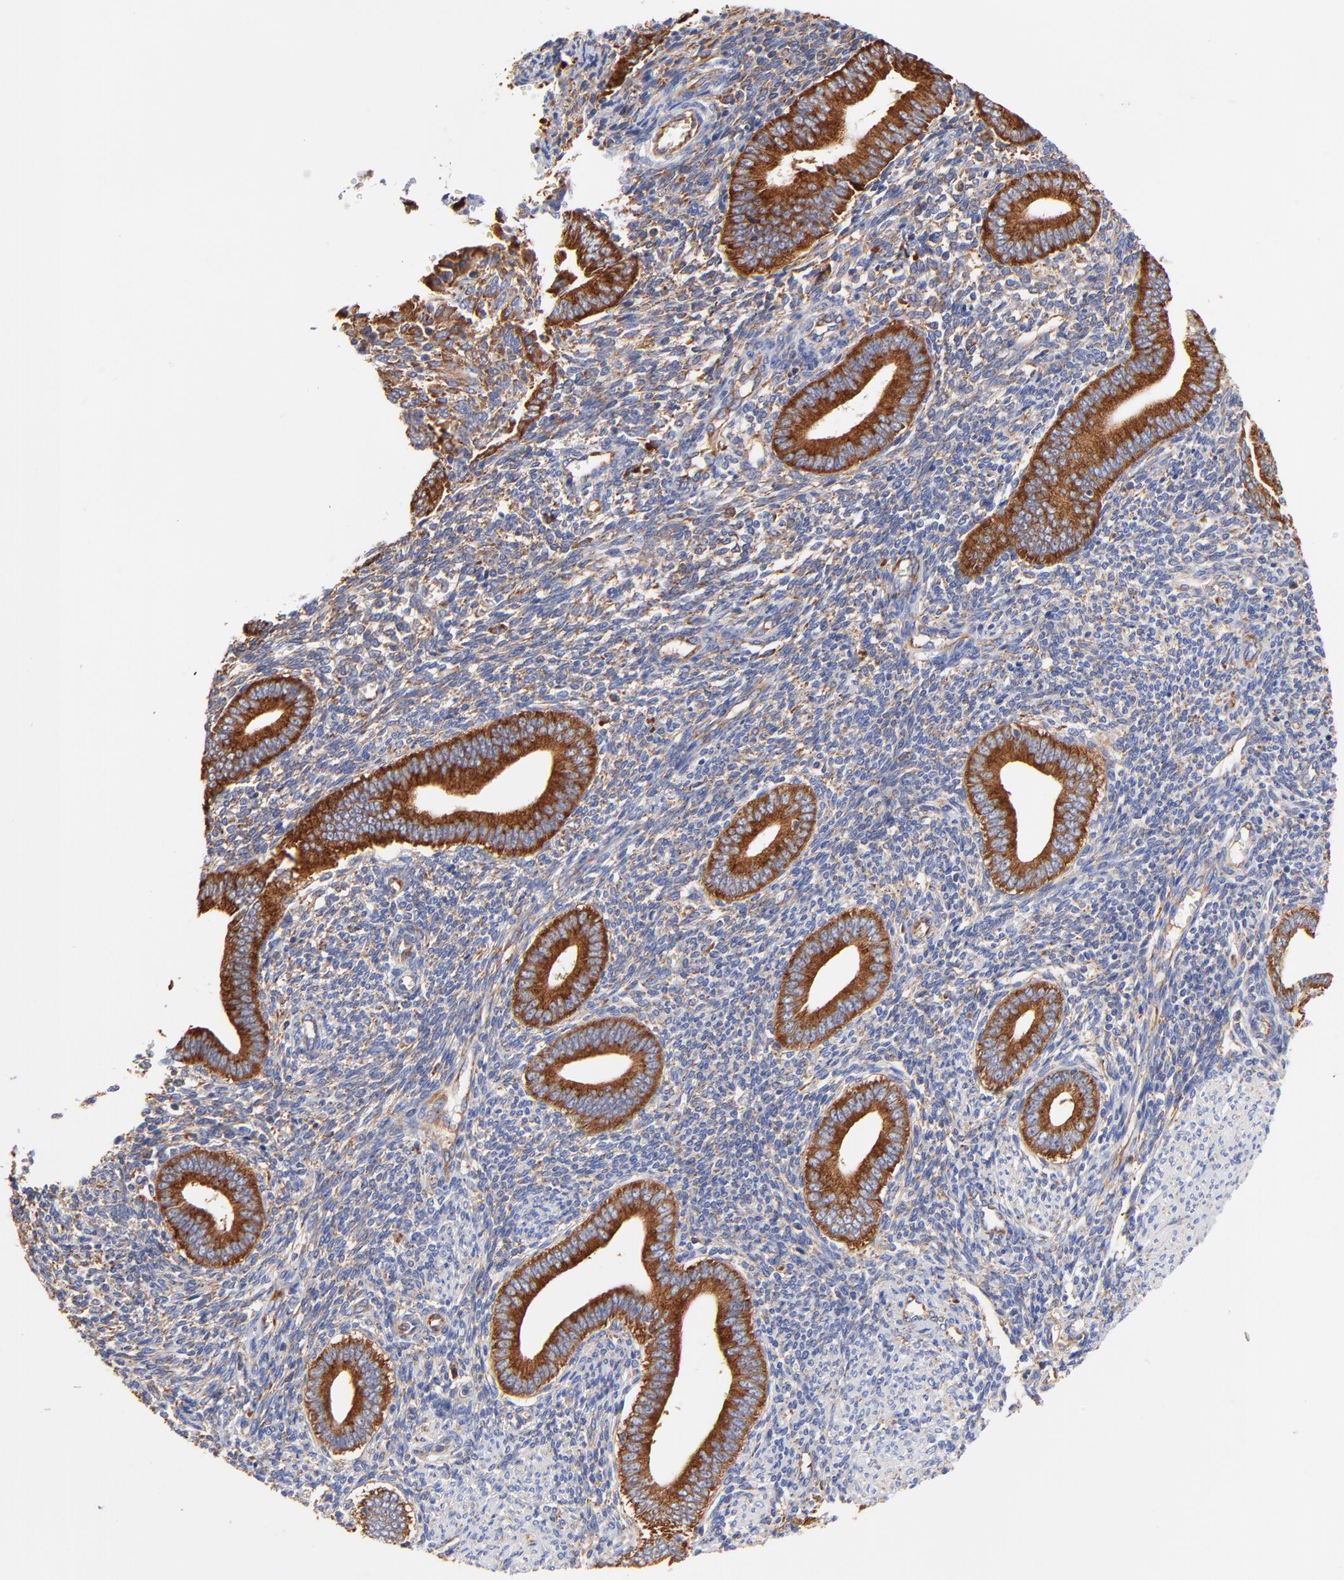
{"staining": {"intensity": "moderate", "quantity": "25%-75%", "location": "cytoplasmic/membranous"}, "tissue": "endometrium", "cell_type": "Cells in endometrial stroma", "image_type": "normal", "snomed": [{"axis": "morphology", "description": "Normal tissue, NOS"}, {"axis": "topography", "description": "Uterus"}, {"axis": "topography", "description": "Endometrium"}], "caption": "Immunohistochemistry (IHC) histopathology image of benign endometrium stained for a protein (brown), which displays medium levels of moderate cytoplasmic/membranous positivity in approximately 25%-75% of cells in endometrial stroma.", "gene": "RPL27", "patient": {"sex": "female", "age": 33}}